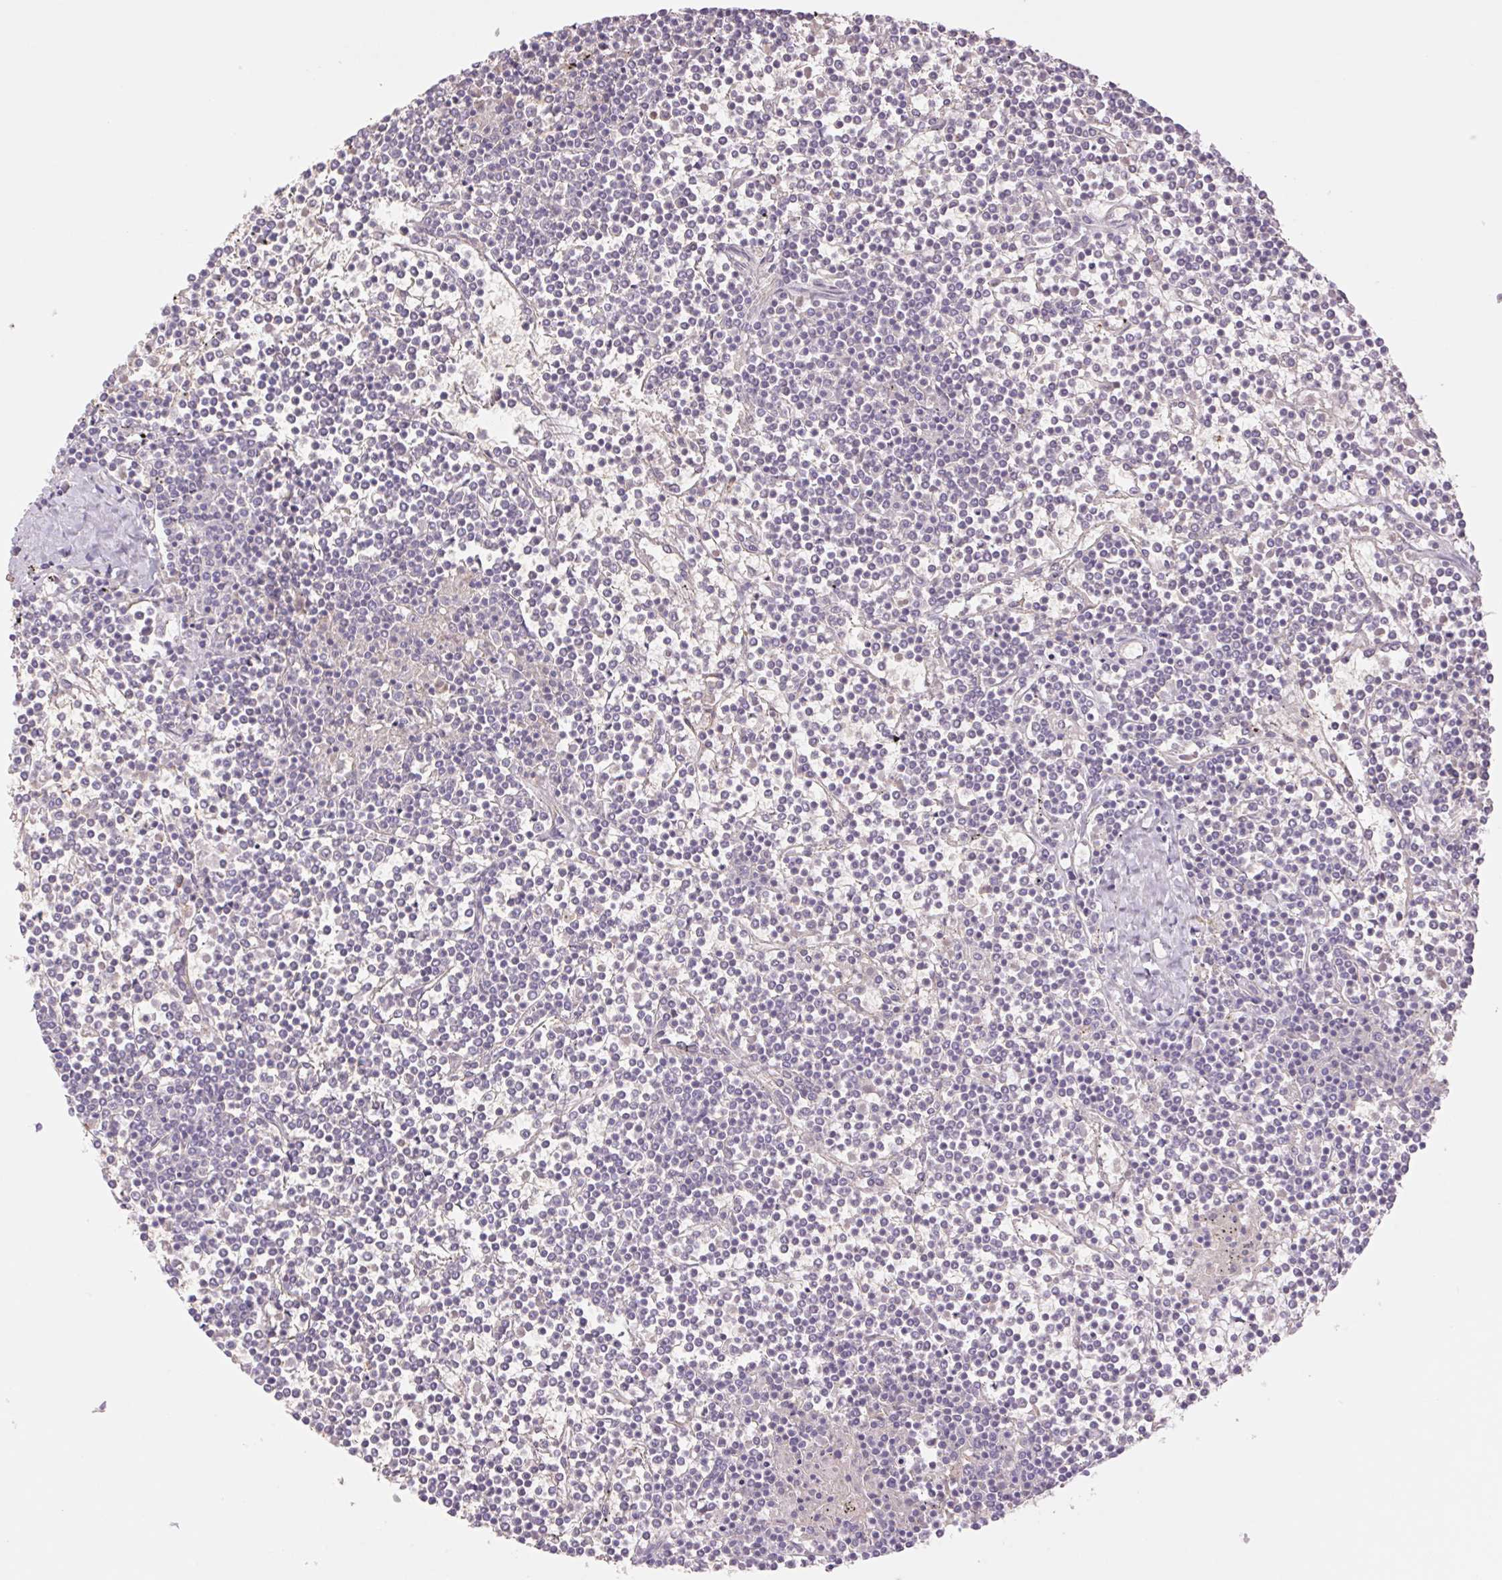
{"staining": {"intensity": "negative", "quantity": "none", "location": "none"}, "tissue": "lymphoma", "cell_type": "Tumor cells", "image_type": "cancer", "snomed": [{"axis": "morphology", "description": "Malignant lymphoma, non-Hodgkin's type, Low grade"}, {"axis": "topography", "description": "Spleen"}], "caption": "Immunohistochemistry (IHC) of human lymphoma shows no expression in tumor cells.", "gene": "IGFL3", "patient": {"sex": "female", "age": 19}}